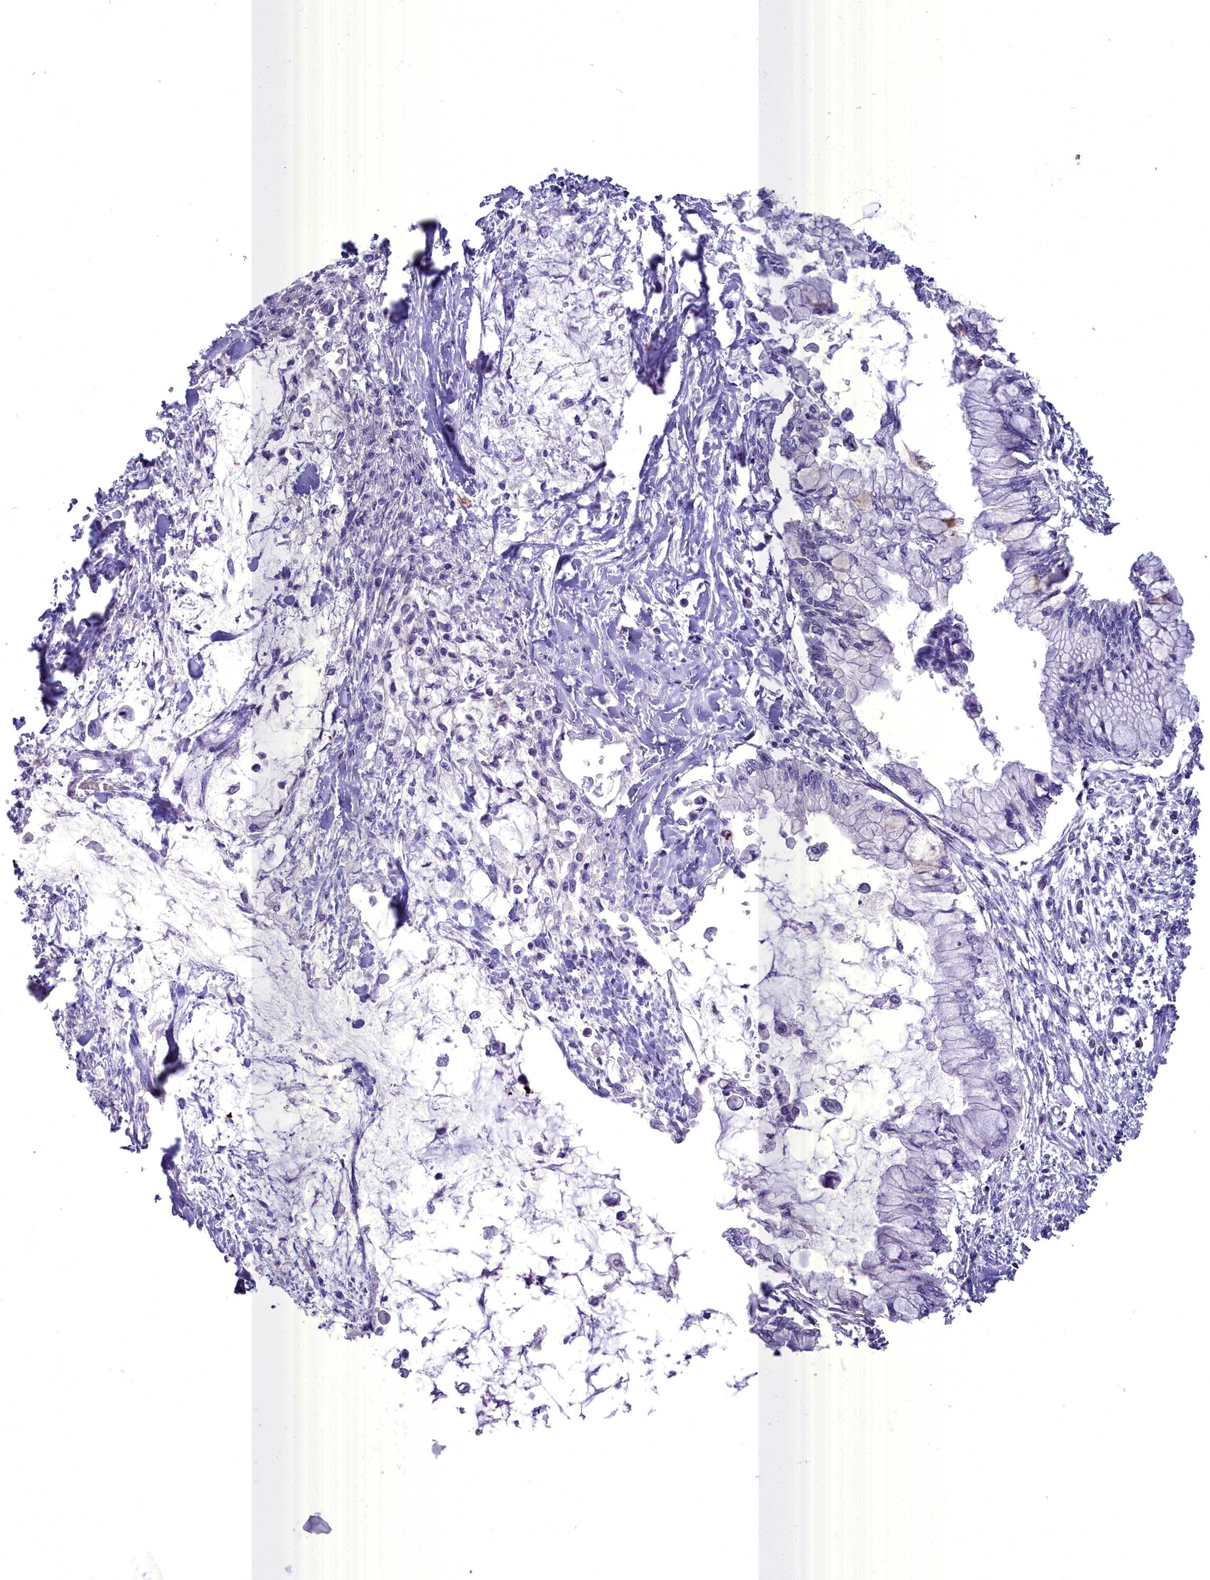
{"staining": {"intensity": "negative", "quantity": "none", "location": "none"}, "tissue": "pancreatic cancer", "cell_type": "Tumor cells", "image_type": "cancer", "snomed": [{"axis": "morphology", "description": "Adenocarcinoma, NOS"}, {"axis": "topography", "description": "Pancreas"}], "caption": "DAB immunohistochemical staining of human pancreatic cancer (adenocarcinoma) reveals no significant positivity in tumor cells.", "gene": "BLNK", "patient": {"sex": "male", "age": 48}}